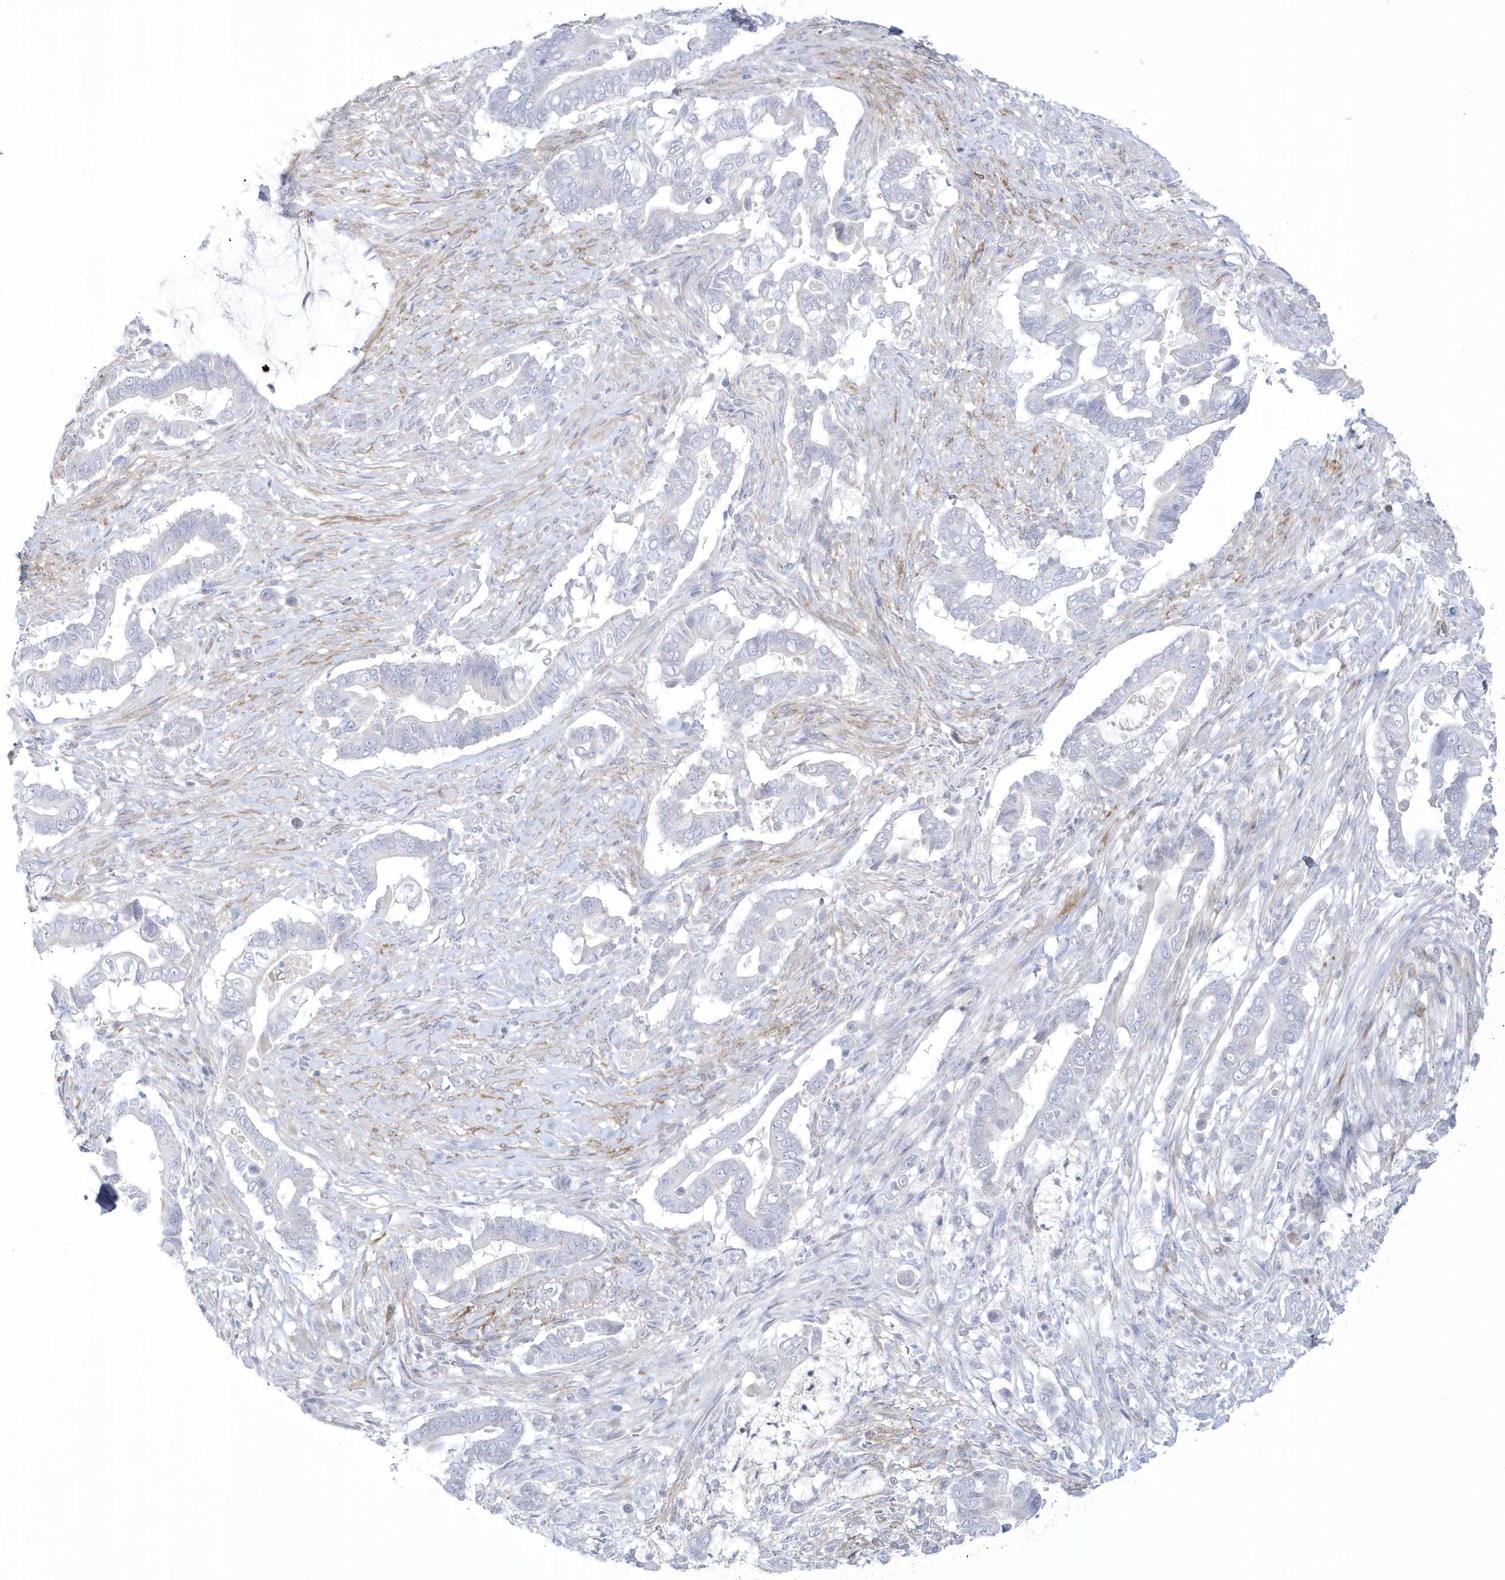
{"staining": {"intensity": "negative", "quantity": "none", "location": "none"}, "tissue": "pancreatic cancer", "cell_type": "Tumor cells", "image_type": "cancer", "snomed": [{"axis": "morphology", "description": "Adenocarcinoma, NOS"}, {"axis": "topography", "description": "Pancreas"}], "caption": "The immunohistochemistry (IHC) histopathology image has no significant staining in tumor cells of pancreatic cancer tissue.", "gene": "WDR27", "patient": {"sex": "male", "age": 68}}